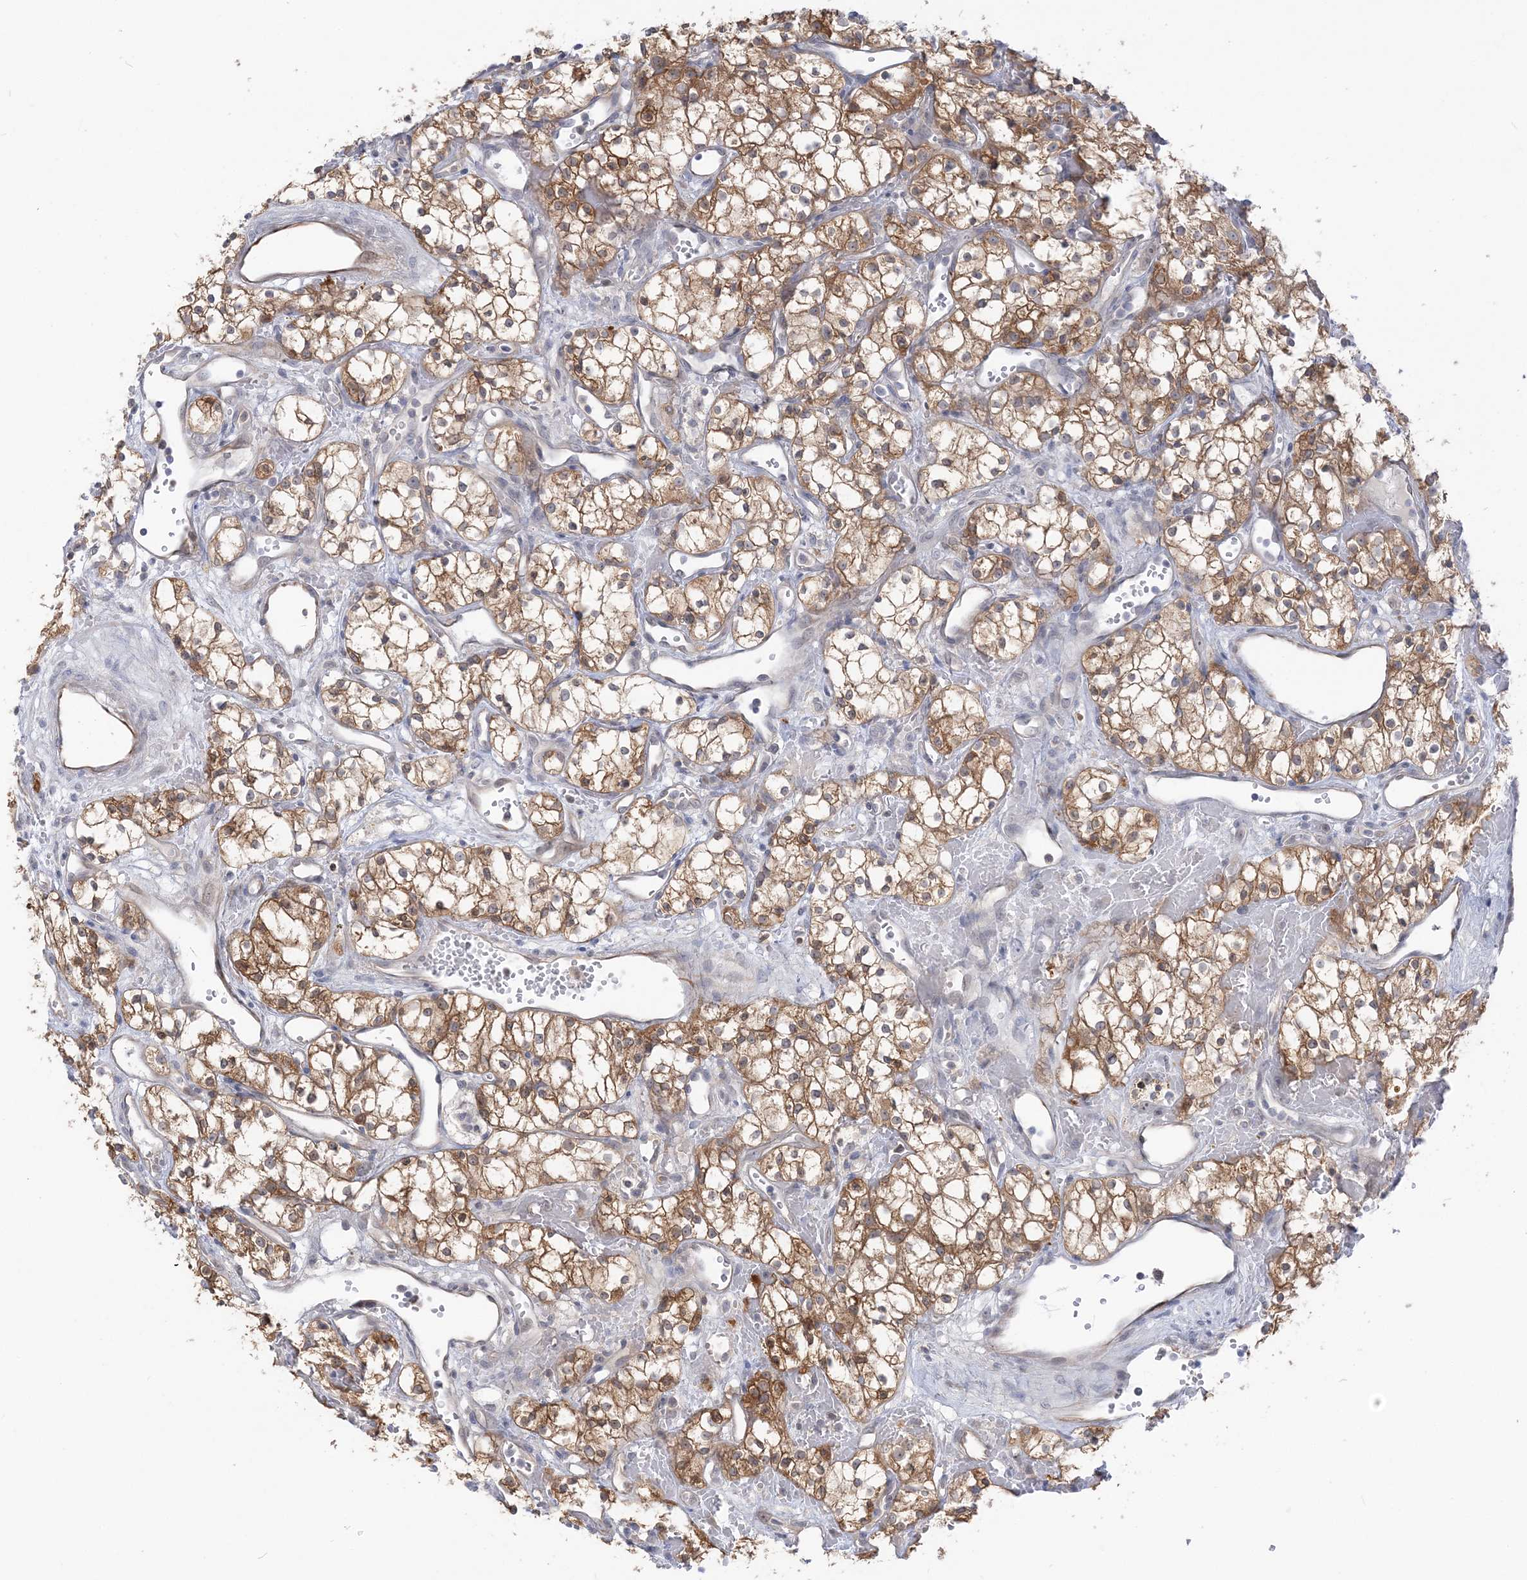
{"staining": {"intensity": "moderate", "quantity": ">75%", "location": "cytoplasmic/membranous"}, "tissue": "renal cancer", "cell_type": "Tumor cells", "image_type": "cancer", "snomed": [{"axis": "morphology", "description": "Adenocarcinoma, NOS"}, {"axis": "topography", "description": "Kidney"}], "caption": "Moderate cytoplasmic/membranous staining for a protein is seen in approximately >75% of tumor cells of renal adenocarcinoma using IHC.", "gene": "THADA", "patient": {"sex": "male", "age": 59}}